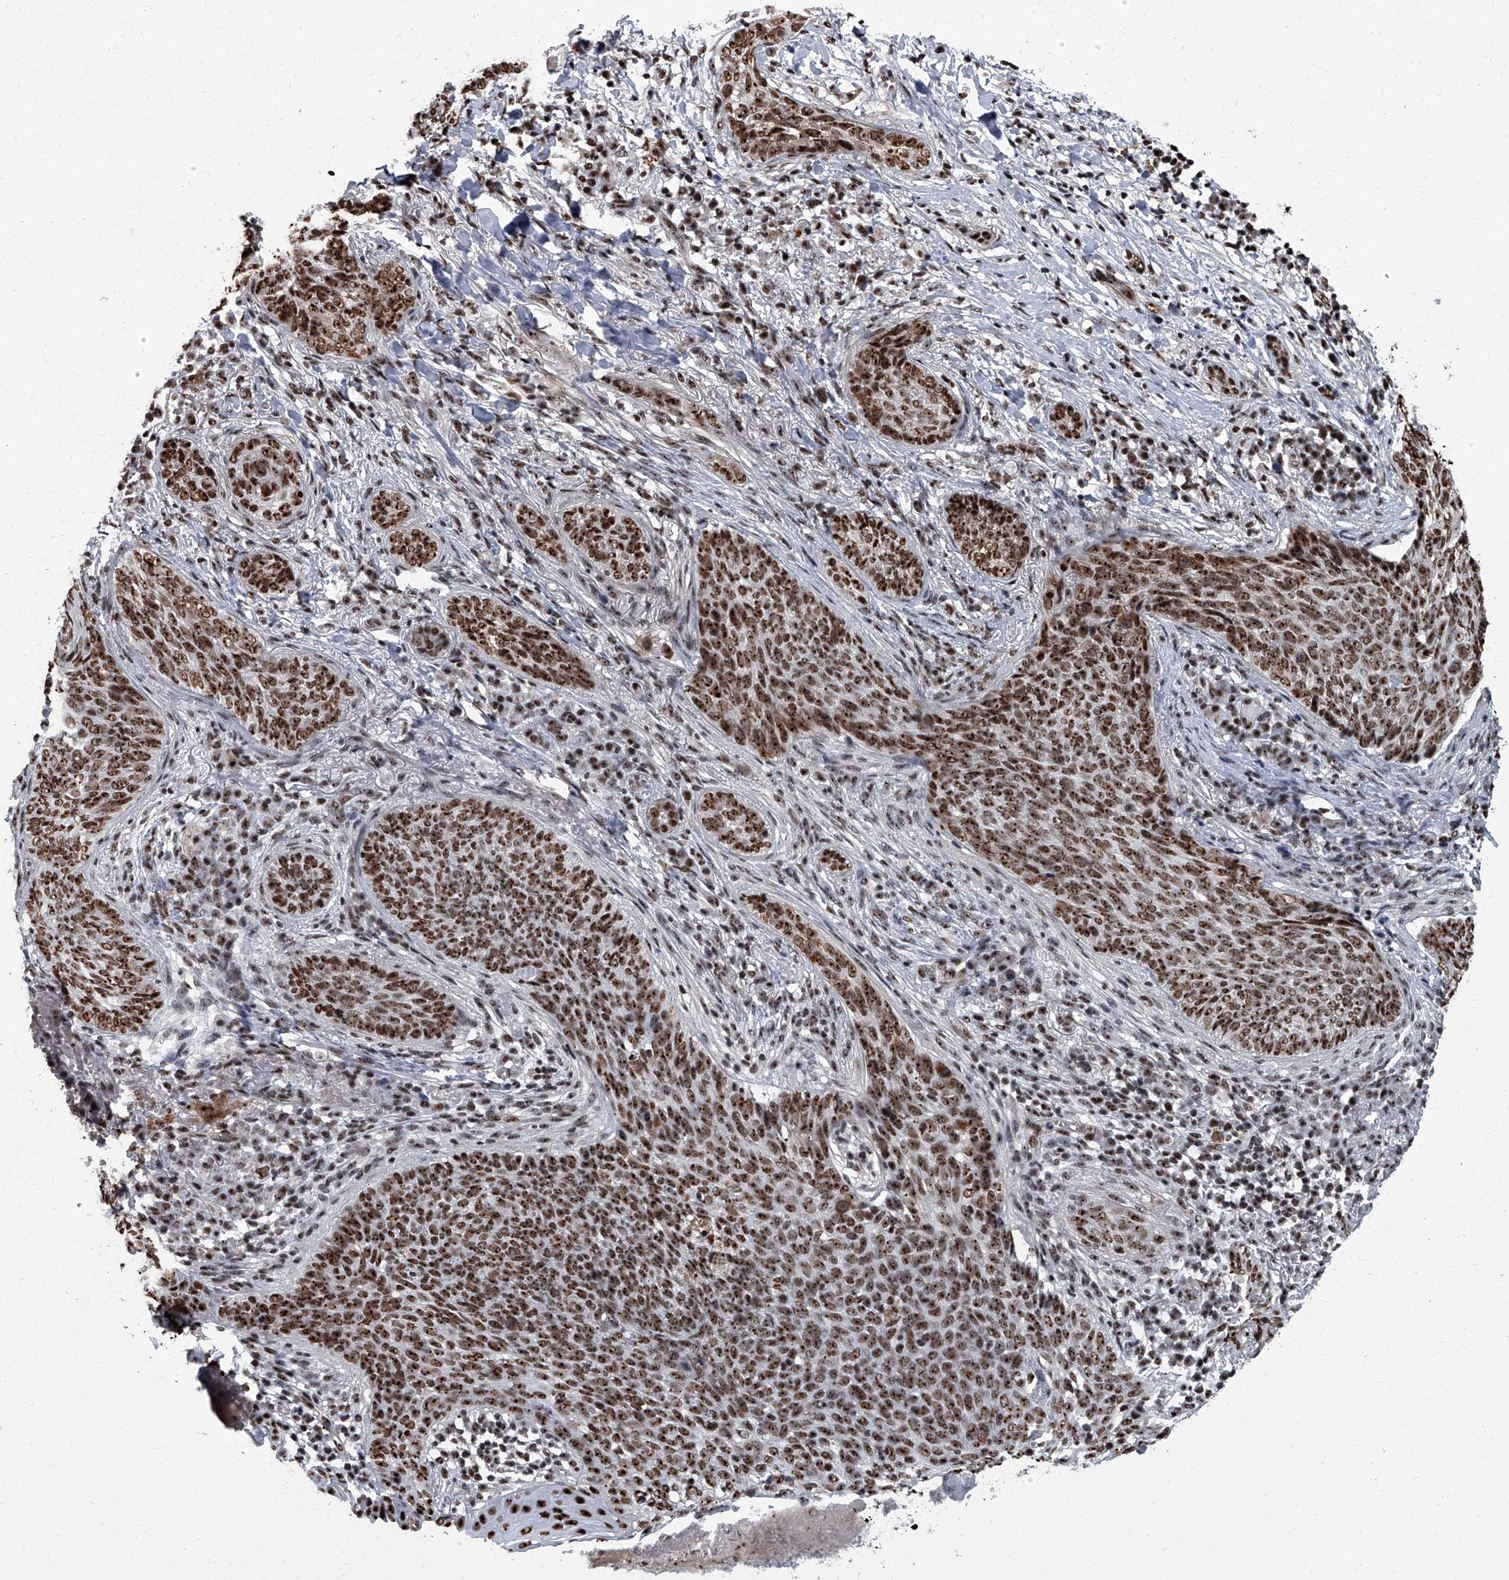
{"staining": {"intensity": "strong", "quantity": ">75%", "location": "nuclear"}, "tissue": "skin cancer", "cell_type": "Tumor cells", "image_type": "cancer", "snomed": [{"axis": "morphology", "description": "Basal cell carcinoma"}, {"axis": "topography", "description": "Skin"}], "caption": "Protein expression by IHC demonstrates strong nuclear expression in approximately >75% of tumor cells in basal cell carcinoma (skin).", "gene": "ZNF518B", "patient": {"sex": "male", "age": 85}}